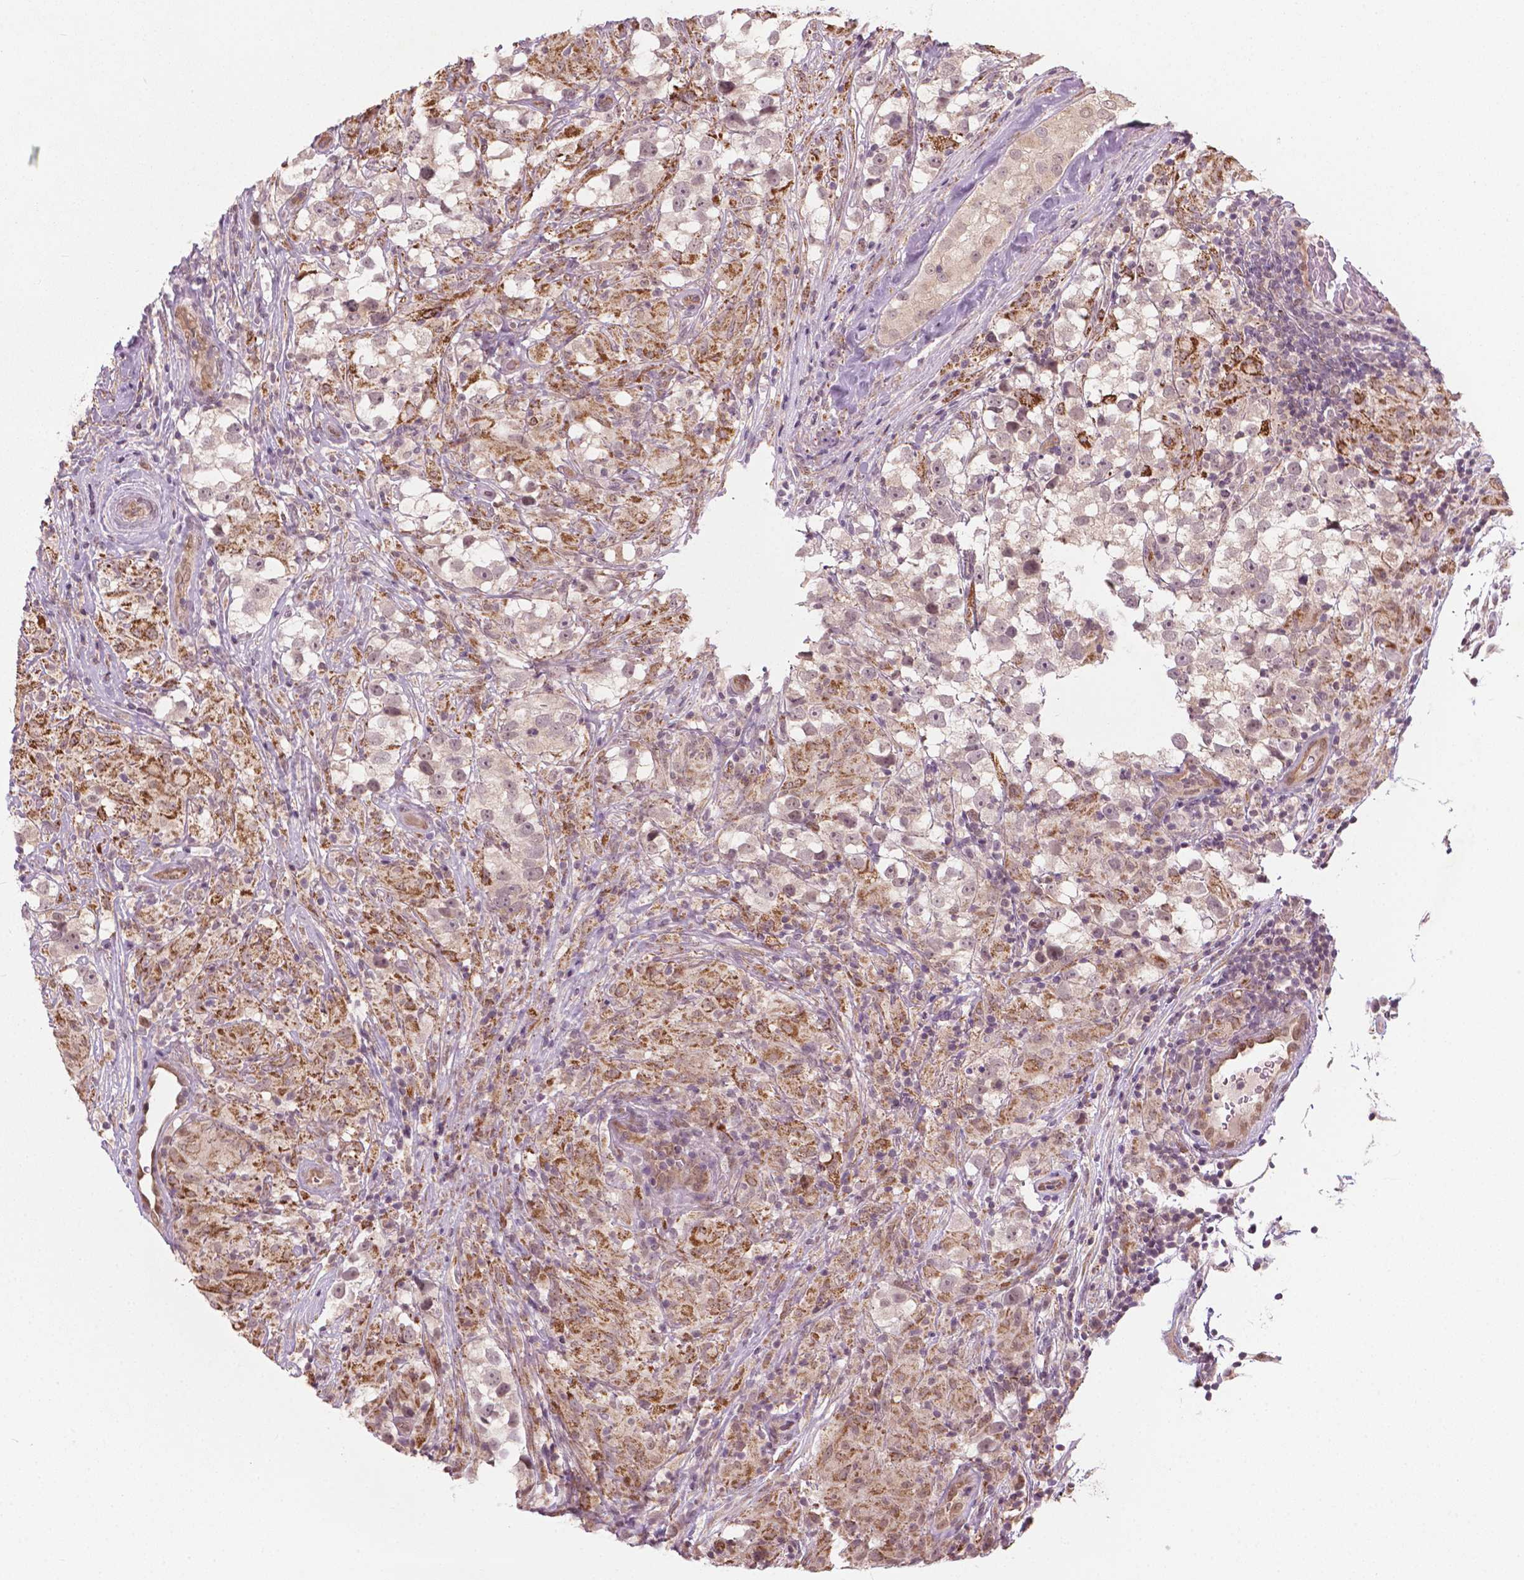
{"staining": {"intensity": "negative", "quantity": "none", "location": "none"}, "tissue": "testis cancer", "cell_type": "Tumor cells", "image_type": "cancer", "snomed": [{"axis": "morphology", "description": "Seminoma, NOS"}, {"axis": "topography", "description": "Testis"}], "caption": "Testis cancer (seminoma) was stained to show a protein in brown. There is no significant positivity in tumor cells.", "gene": "NFAT5", "patient": {"sex": "male", "age": 46}}